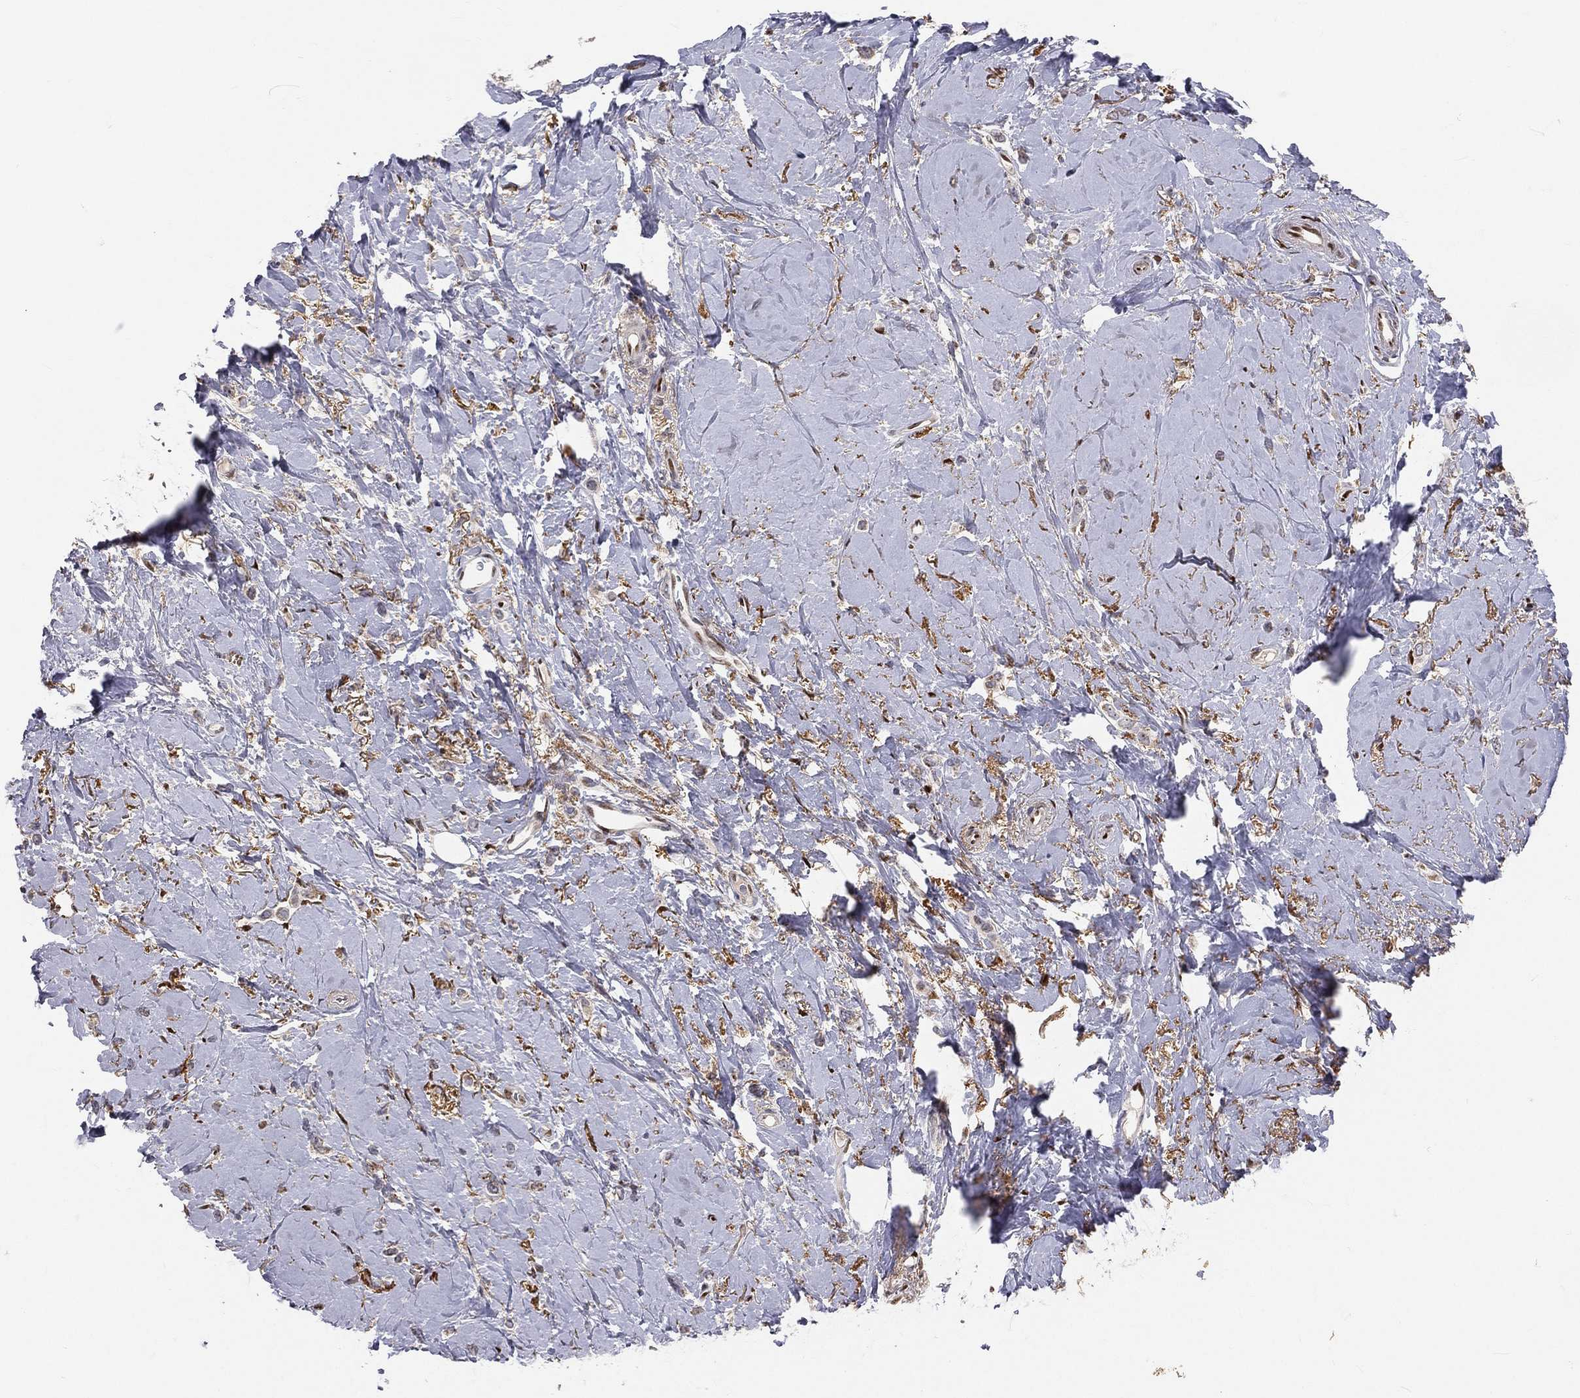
{"staining": {"intensity": "negative", "quantity": "none", "location": "none"}, "tissue": "breast cancer", "cell_type": "Tumor cells", "image_type": "cancer", "snomed": [{"axis": "morphology", "description": "Lobular carcinoma"}, {"axis": "topography", "description": "Breast"}], "caption": "DAB immunohistochemical staining of lobular carcinoma (breast) shows no significant expression in tumor cells. (DAB (3,3'-diaminobenzidine) IHC, high magnification).", "gene": "ZEB1", "patient": {"sex": "female", "age": 66}}